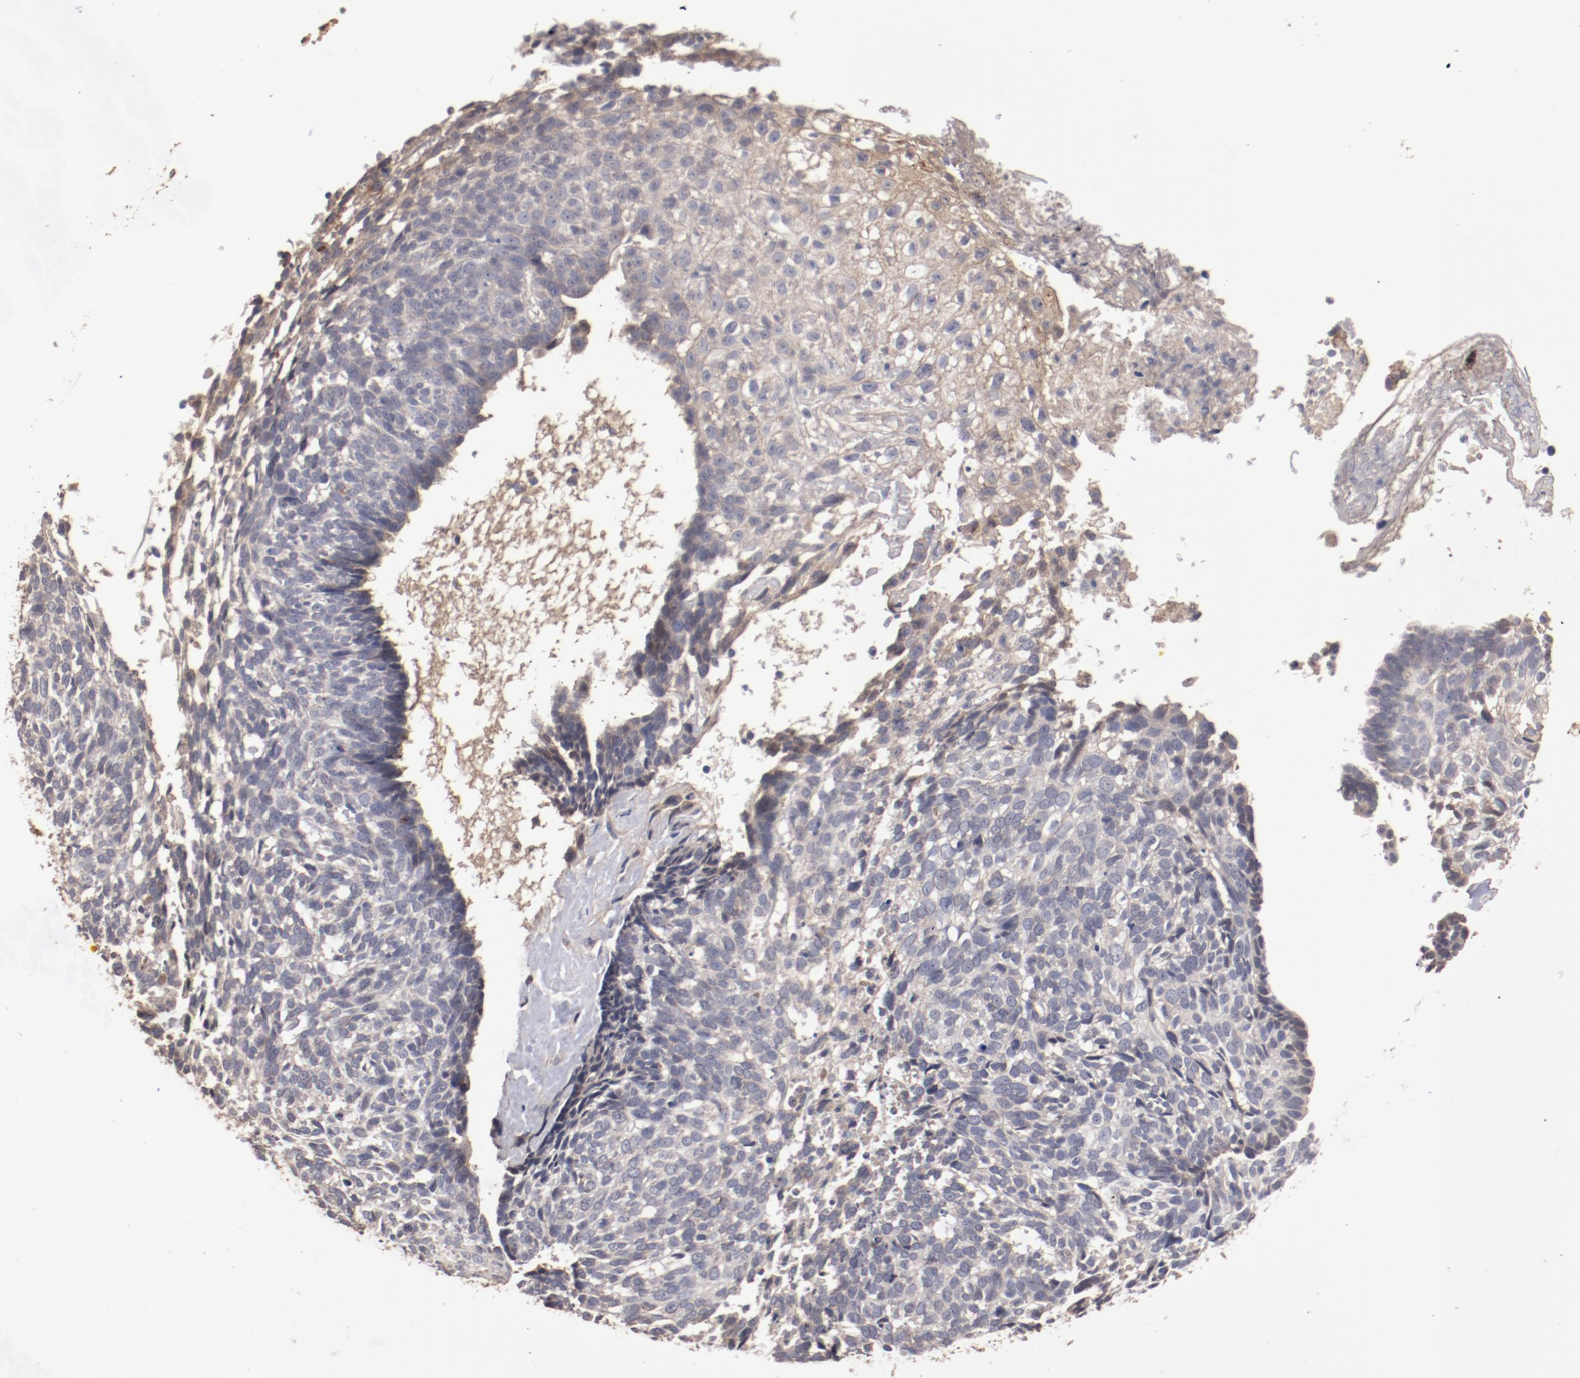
{"staining": {"intensity": "weak", "quantity": ">75%", "location": "cytoplasmic/membranous"}, "tissue": "skin cancer", "cell_type": "Tumor cells", "image_type": "cancer", "snomed": [{"axis": "morphology", "description": "Basal cell carcinoma"}, {"axis": "topography", "description": "Skin"}], "caption": "Human skin basal cell carcinoma stained with a brown dye exhibits weak cytoplasmic/membranous positive staining in about >75% of tumor cells.", "gene": "DIPK2B", "patient": {"sex": "male", "age": 72}}